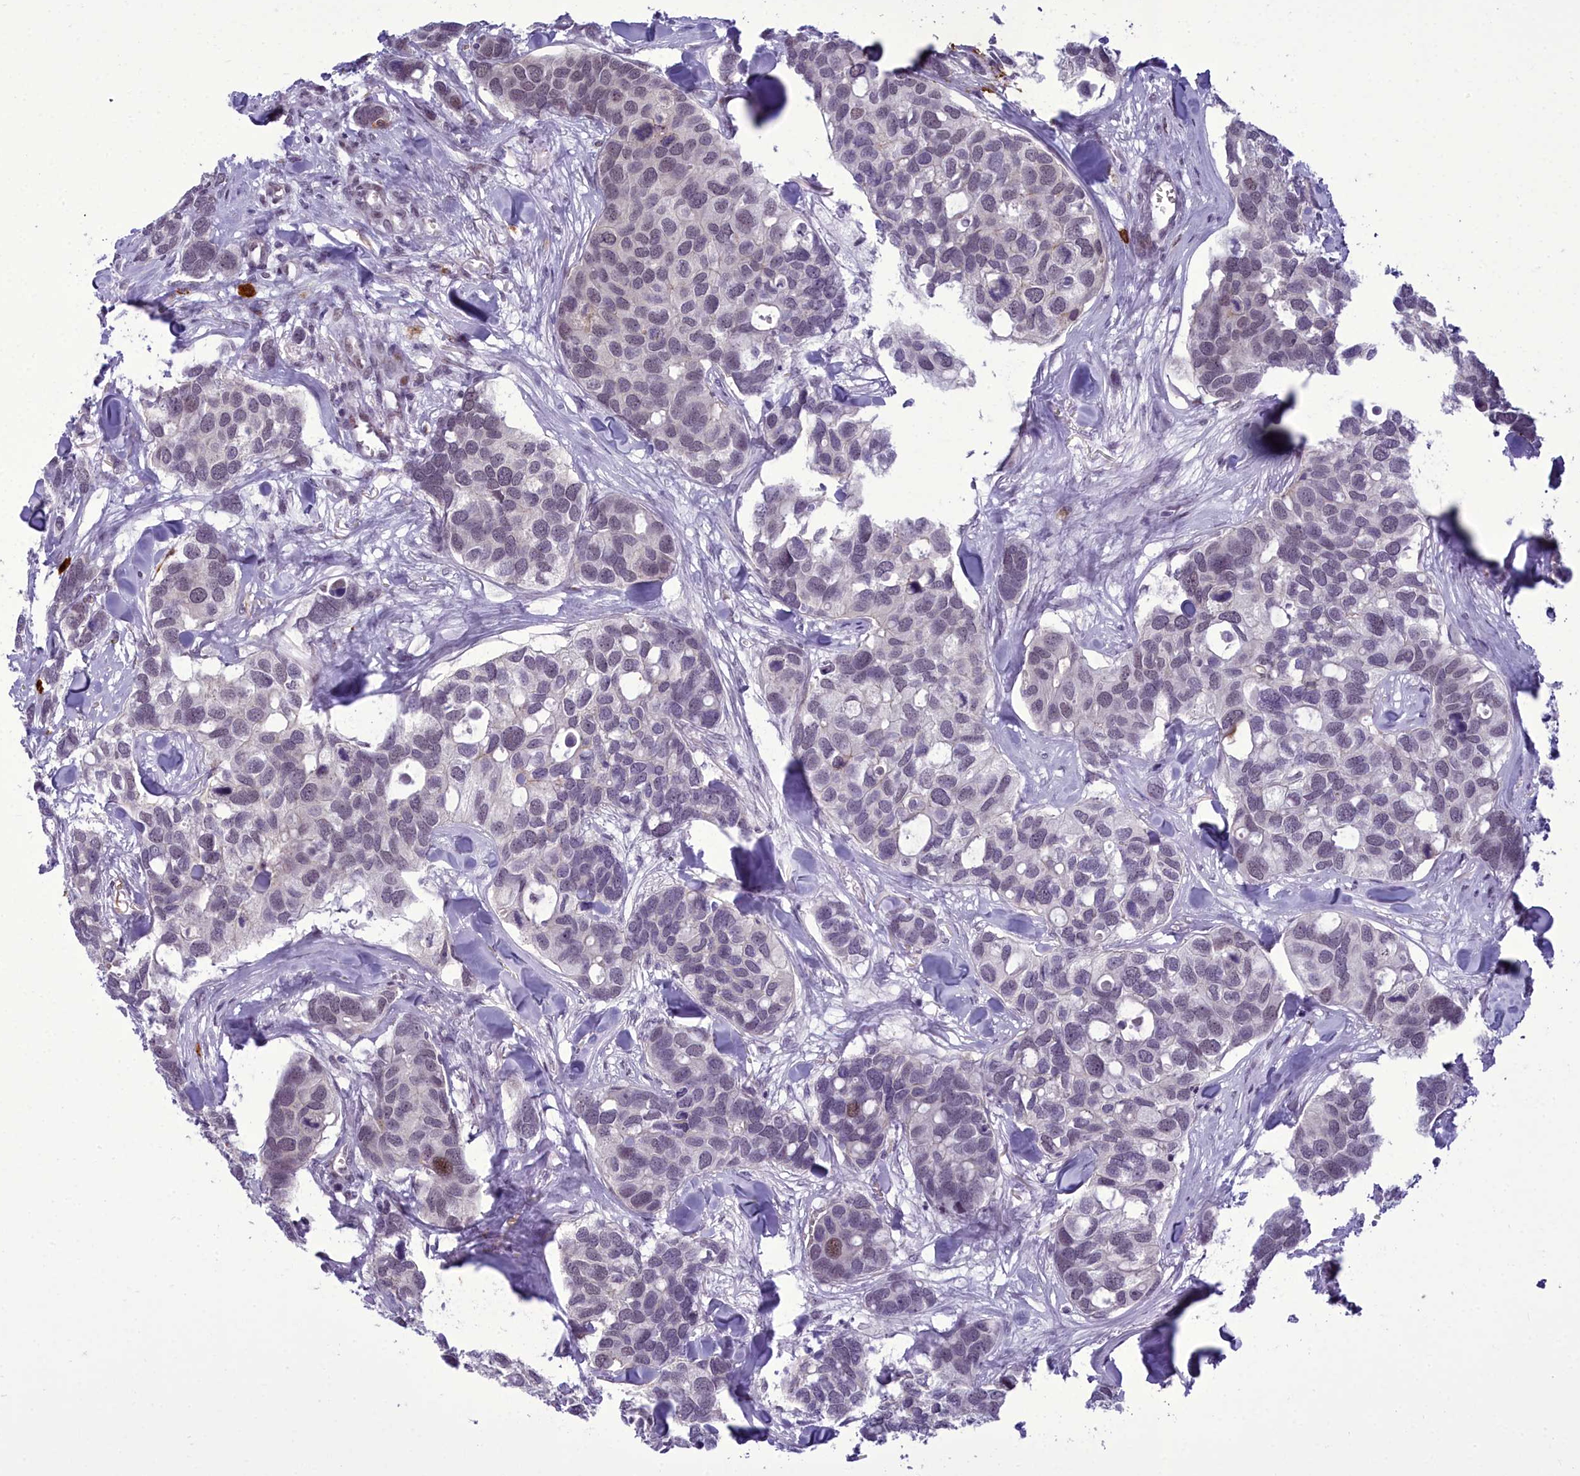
{"staining": {"intensity": "moderate", "quantity": "<25%", "location": "nuclear"}, "tissue": "breast cancer", "cell_type": "Tumor cells", "image_type": "cancer", "snomed": [{"axis": "morphology", "description": "Duct carcinoma"}, {"axis": "topography", "description": "Breast"}], "caption": "A high-resolution photomicrograph shows immunohistochemistry staining of breast cancer (infiltrating ductal carcinoma), which exhibits moderate nuclear expression in about <25% of tumor cells.", "gene": "CEACAM19", "patient": {"sex": "female", "age": 83}}